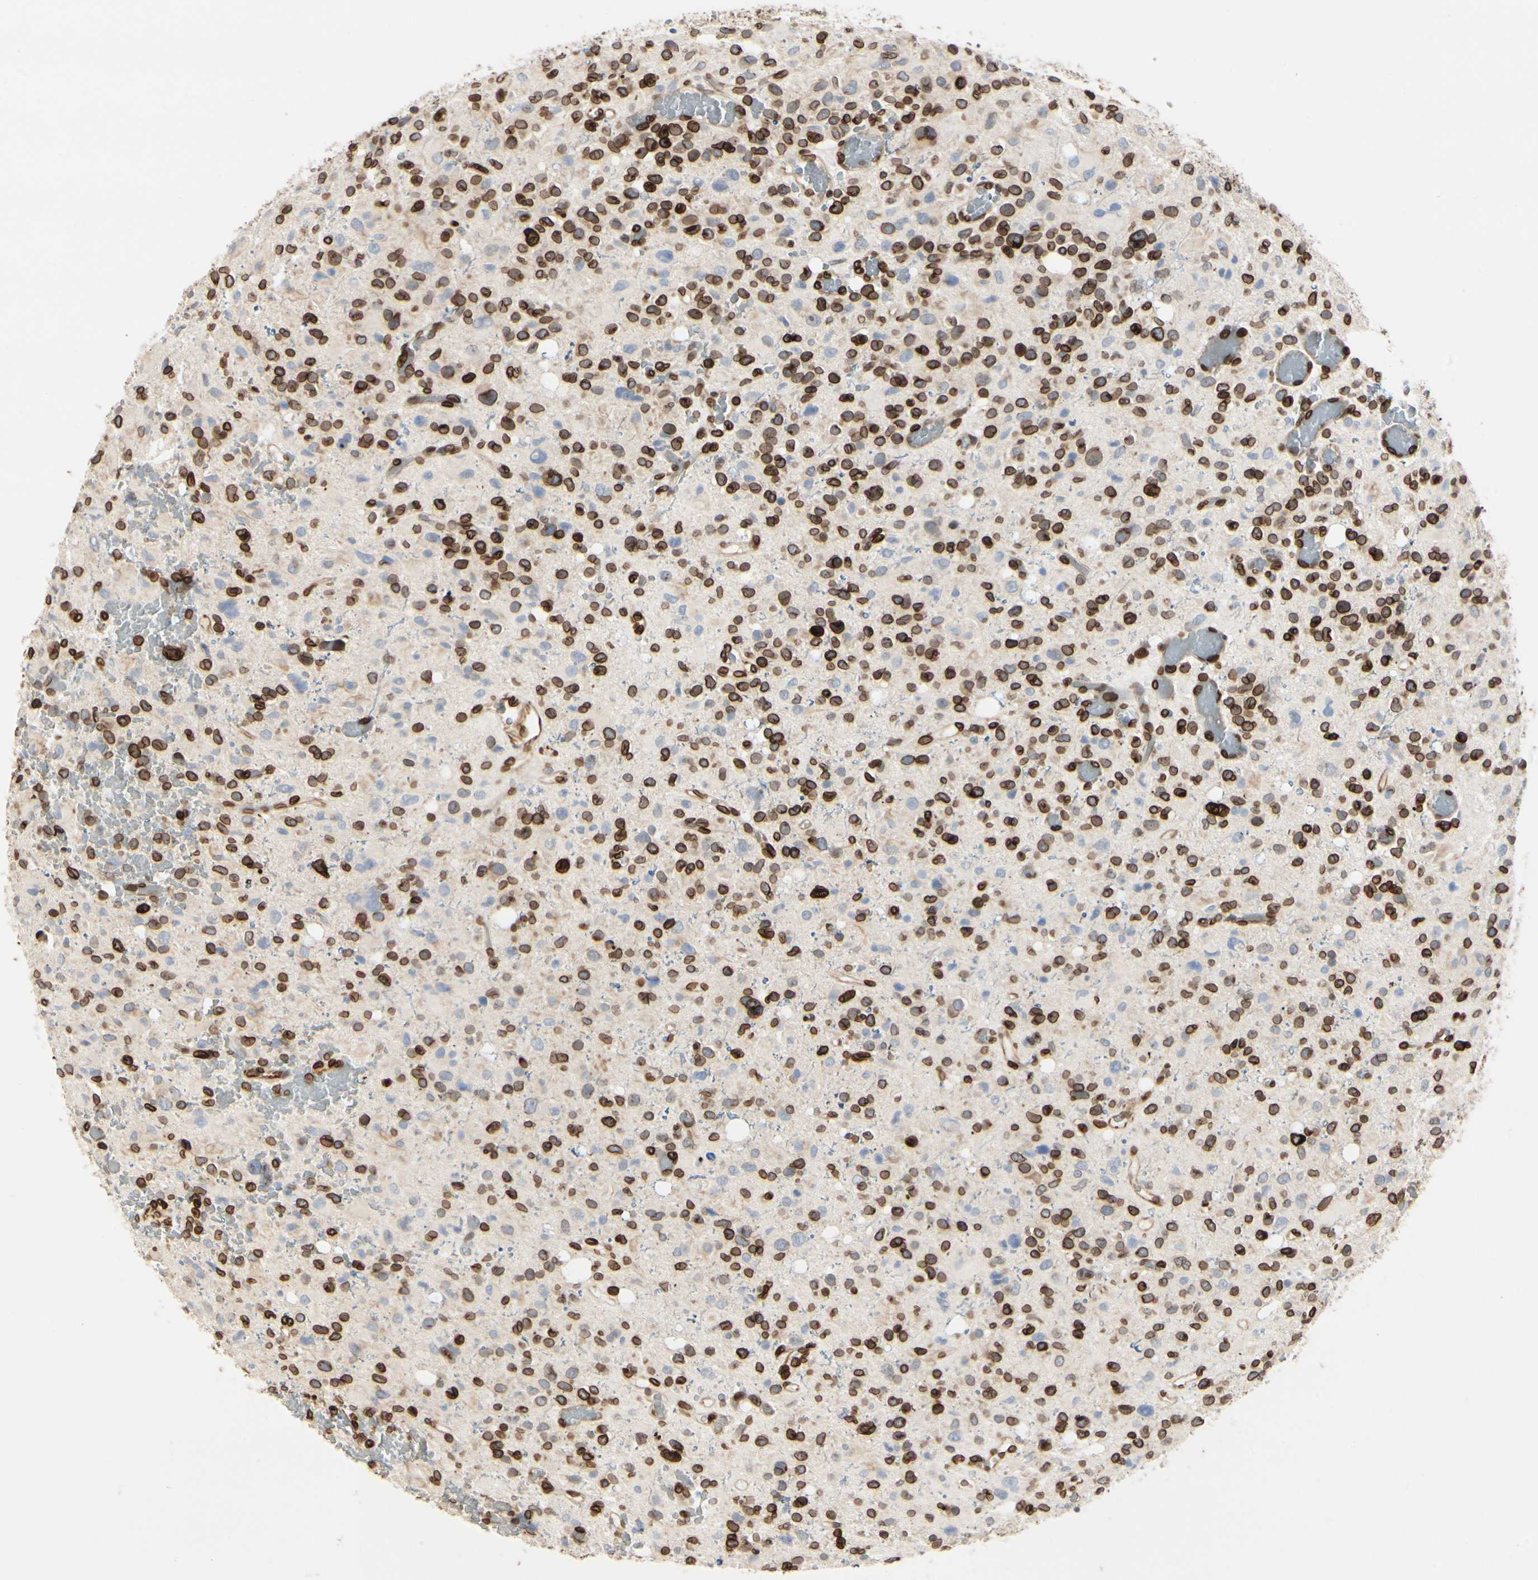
{"staining": {"intensity": "strong", "quantity": ">75%", "location": "cytoplasmic/membranous,nuclear"}, "tissue": "glioma", "cell_type": "Tumor cells", "image_type": "cancer", "snomed": [{"axis": "morphology", "description": "Glioma, malignant, High grade"}, {"axis": "topography", "description": "Brain"}], "caption": "Glioma tissue exhibits strong cytoplasmic/membranous and nuclear positivity in about >75% of tumor cells, visualized by immunohistochemistry.", "gene": "TMPO", "patient": {"sex": "male", "age": 48}}